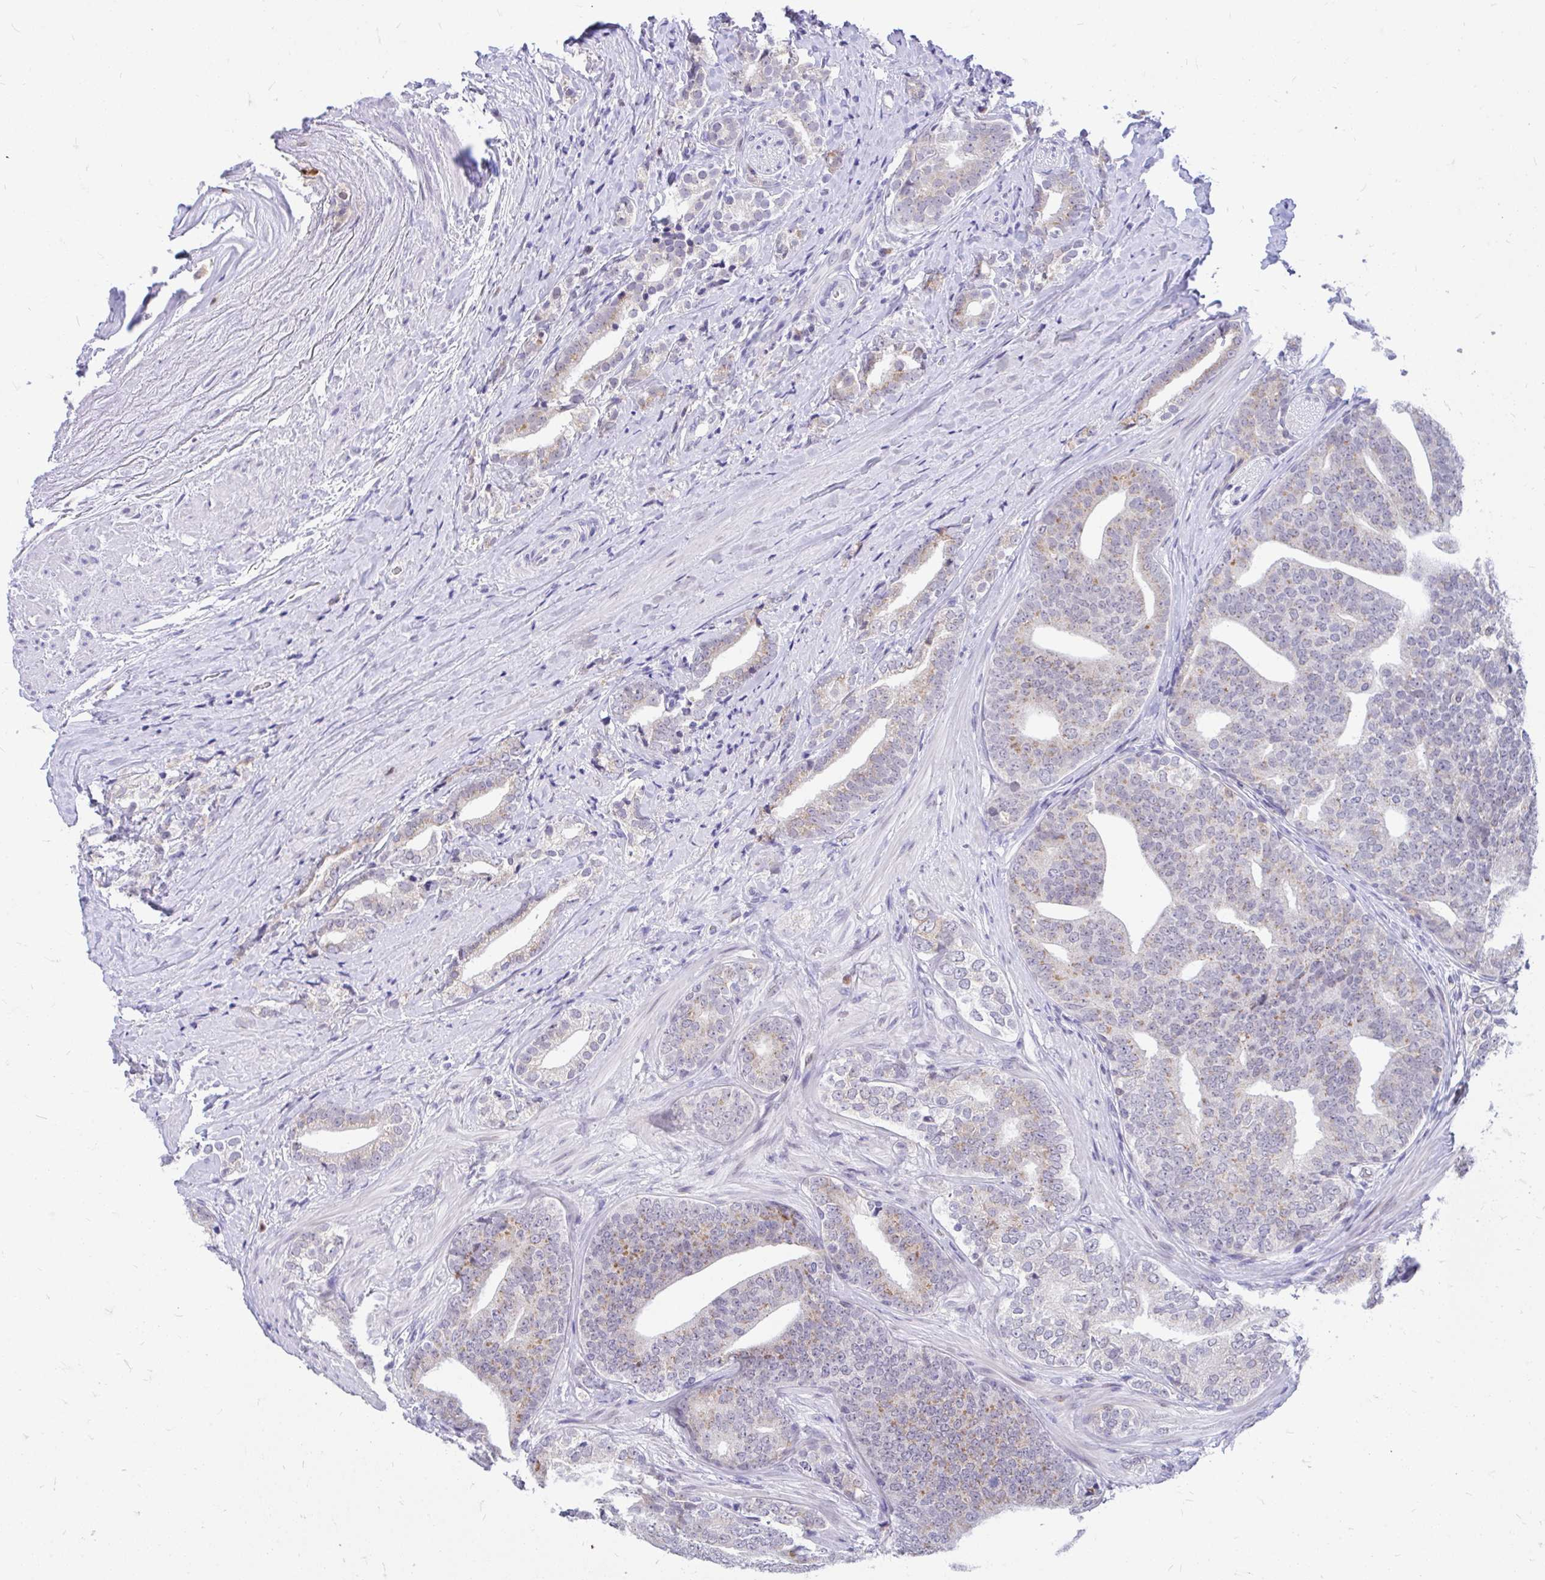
{"staining": {"intensity": "weak", "quantity": "<25%", "location": "cytoplasmic/membranous"}, "tissue": "prostate cancer", "cell_type": "Tumor cells", "image_type": "cancer", "snomed": [{"axis": "morphology", "description": "Adenocarcinoma, High grade"}, {"axis": "topography", "description": "Prostate"}], "caption": "The micrograph reveals no staining of tumor cells in prostate high-grade adenocarcinoma.", "gene": "GLB1L2", "patient": {"sex": "male", "age": 72}}